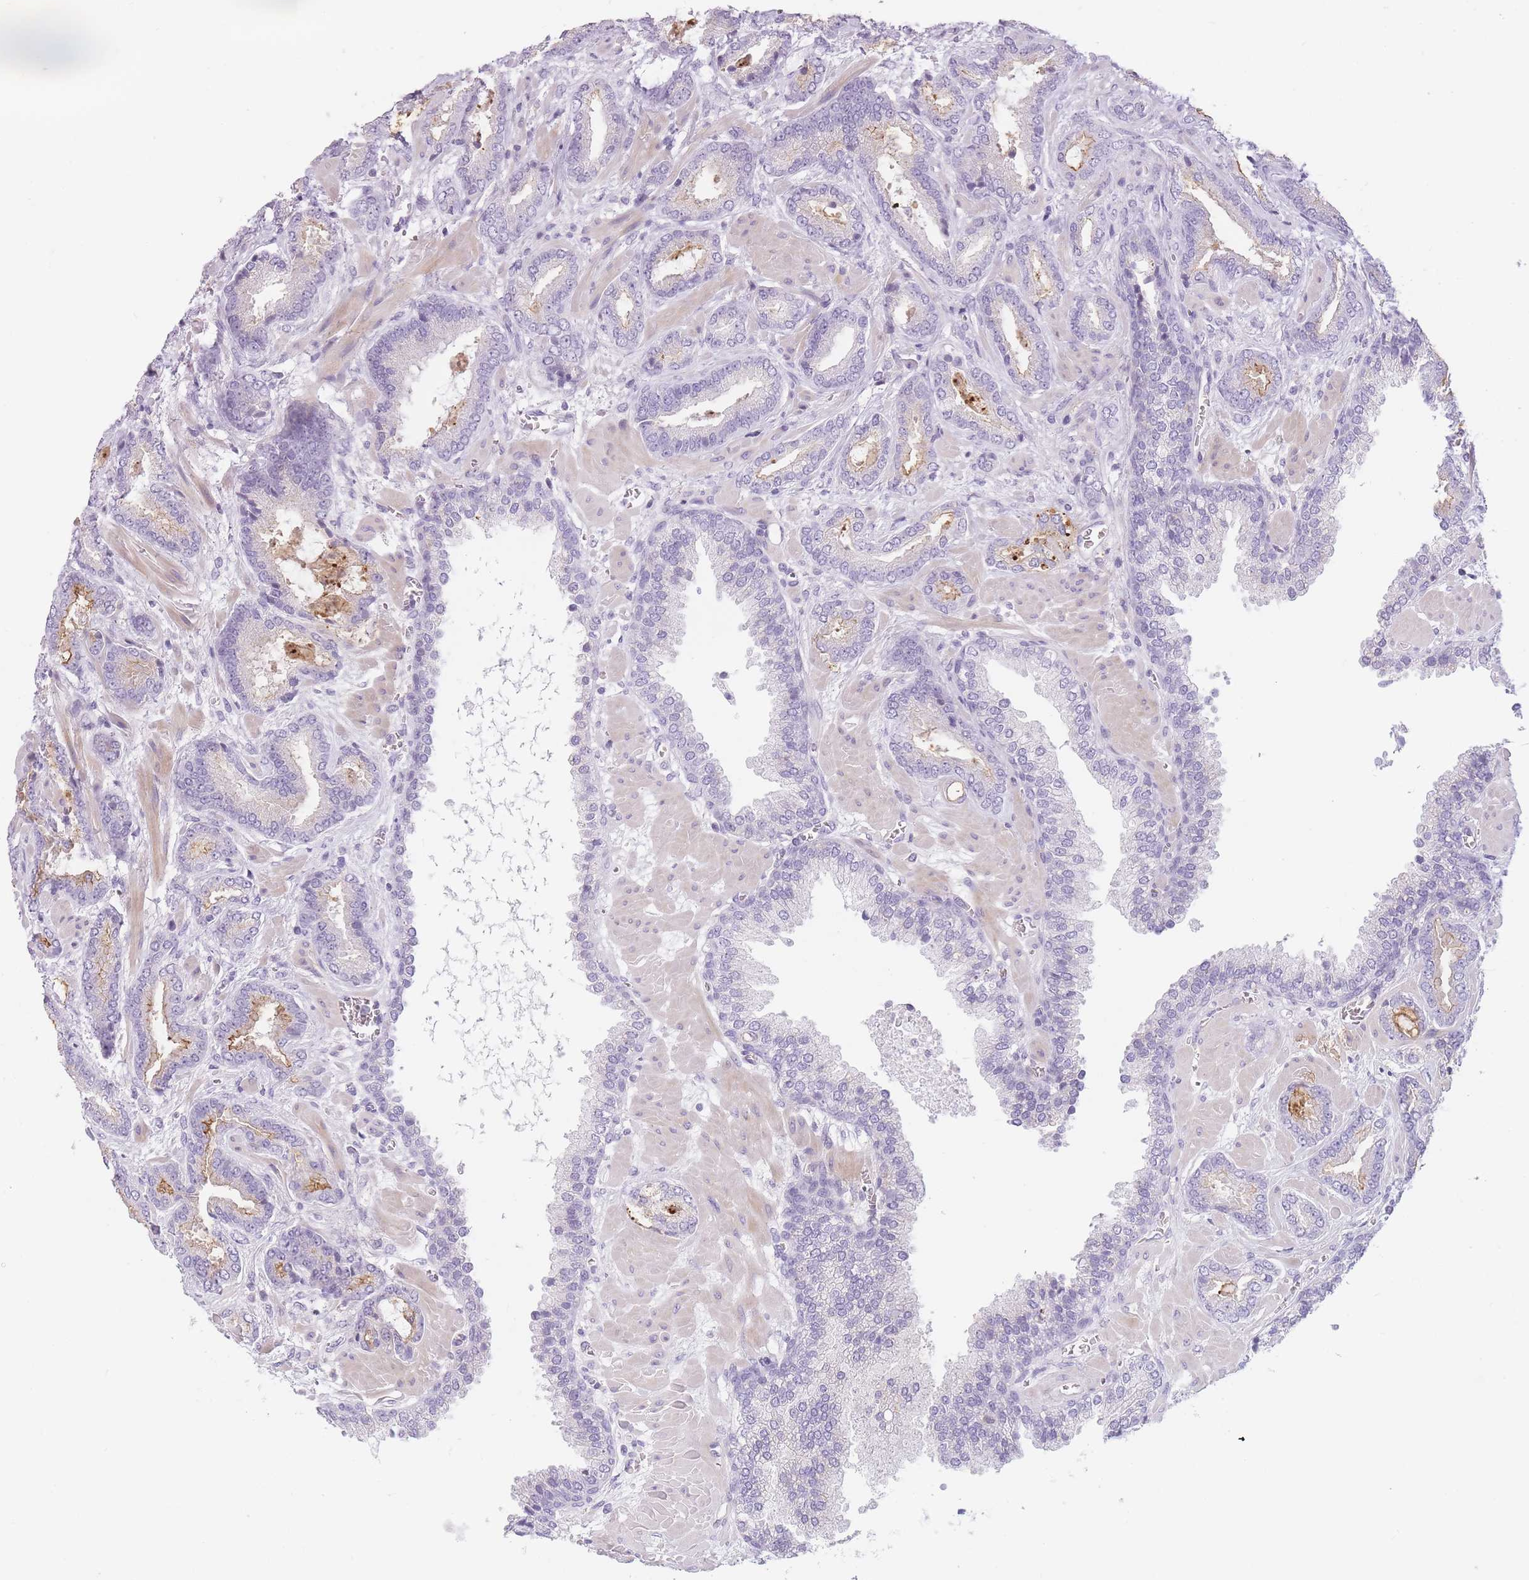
{"staining": {"intensity": "moderate", "quantity": "25%-75%", "location": "cytoplasmic/membranous"}, "tissue": "prostate cancer", "cell_type": "Tumor cells", "image_type": "cancer", "snomed": [{"axis": "morphology", "description": "Adenocarcinoma, Low grade"}, {"axis": "topography", "description": "Prostate"}], "caption": "Moderate cytoplasmic/membranous protein positivity is seen in approximately 25%-75% of tumor cells in prostate adenocarcinoma (low-grade).", "gene": "GGT1", "patient": {"sex": "male", "age": 62}}